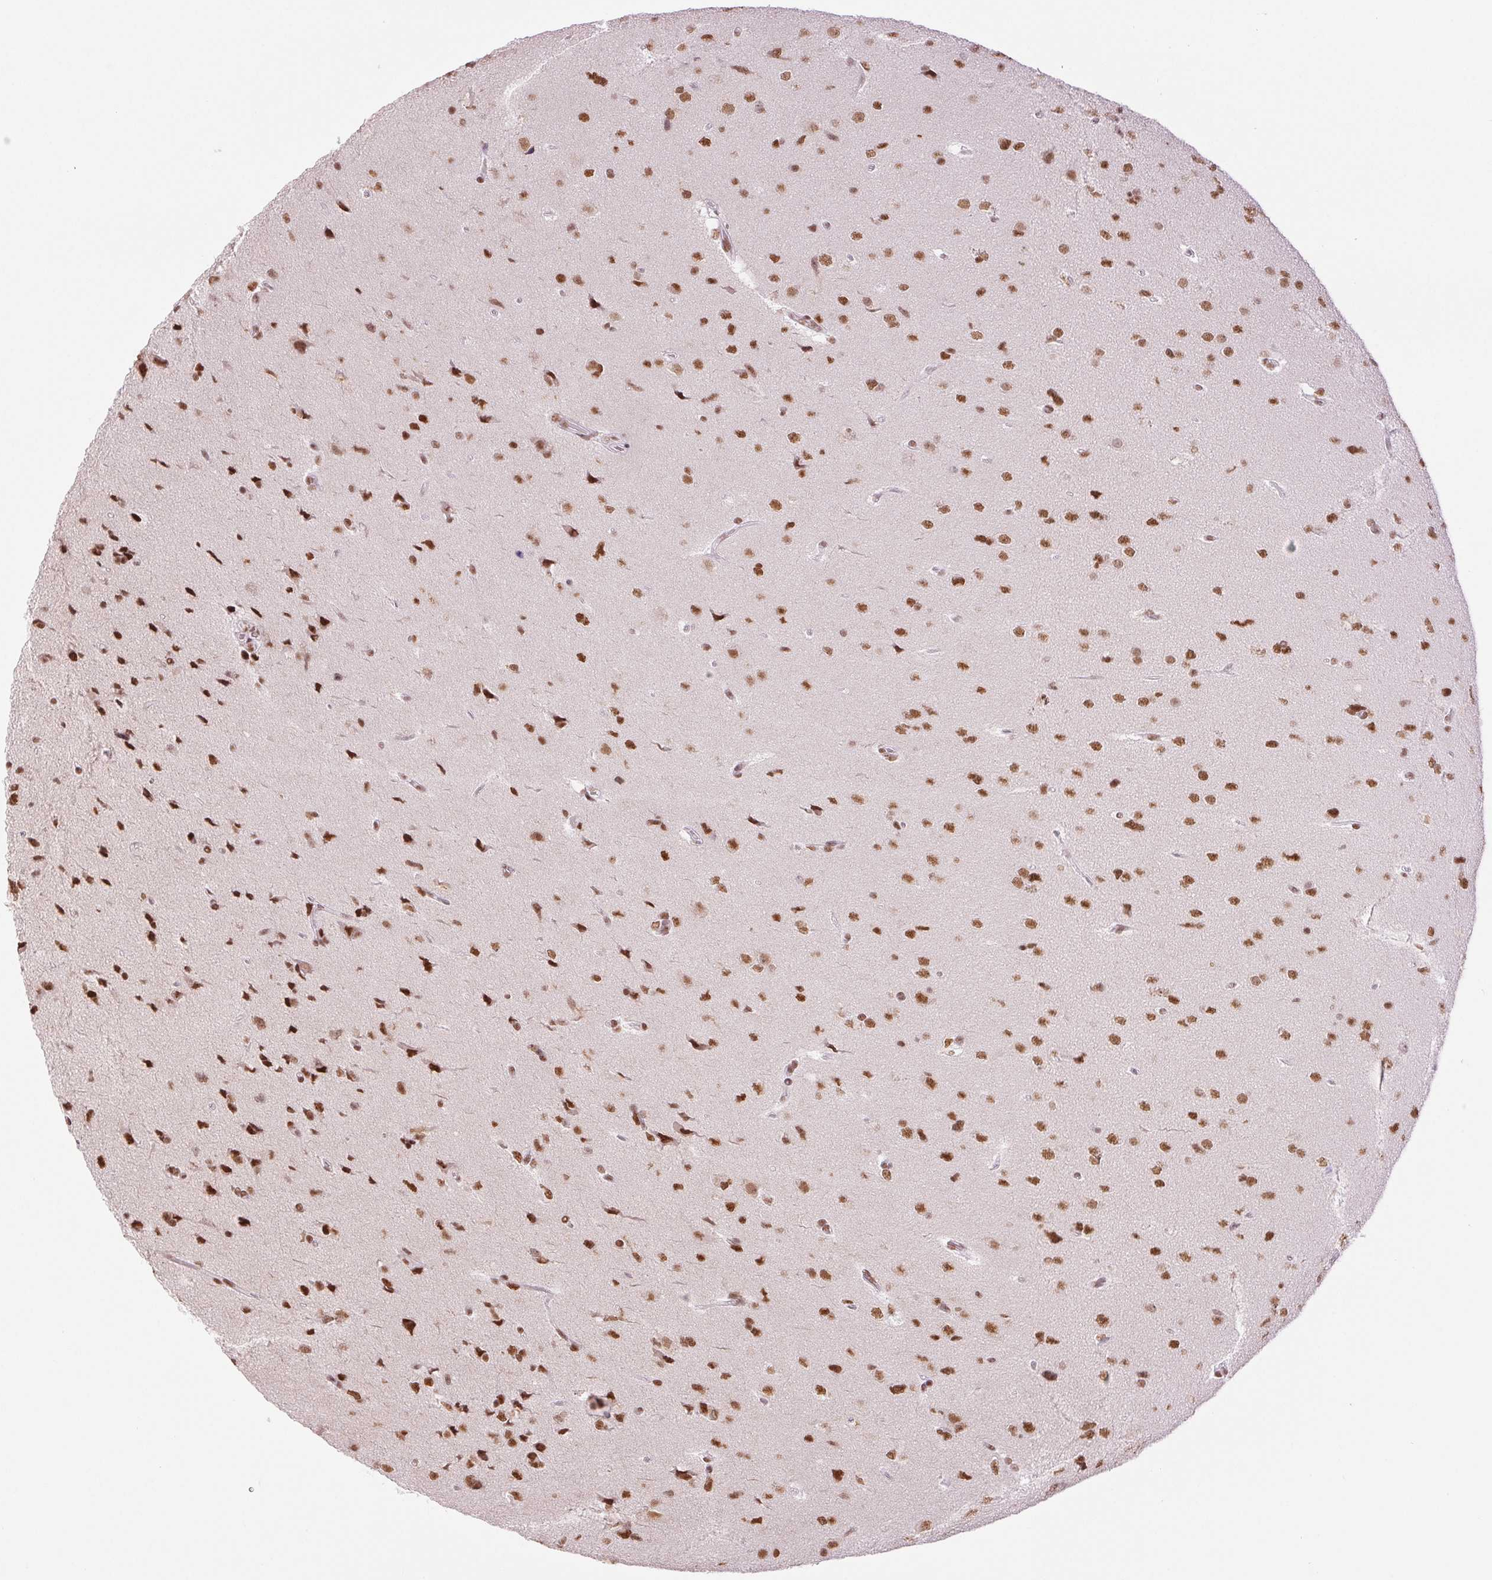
{"staining": {"intensity": "moderate", "quantity": ">75%", "location": "nuclear"}, "tissue": "glioma", "cell_type": "Tumor cells", "image_type": "cancer", "snomed": [{"axis": "morphology", "description": "Glioma, malignant, Low grade"}, {"axis": "topography", "description": "Brain"}], "caption": "IHC of human malignant glioma (low-grade) displays medium levels of moderate nuclear positivity in about >75% of tumor cells.", "gene": "ZFR2", "patient": {"sex": "female", "age": 55}}